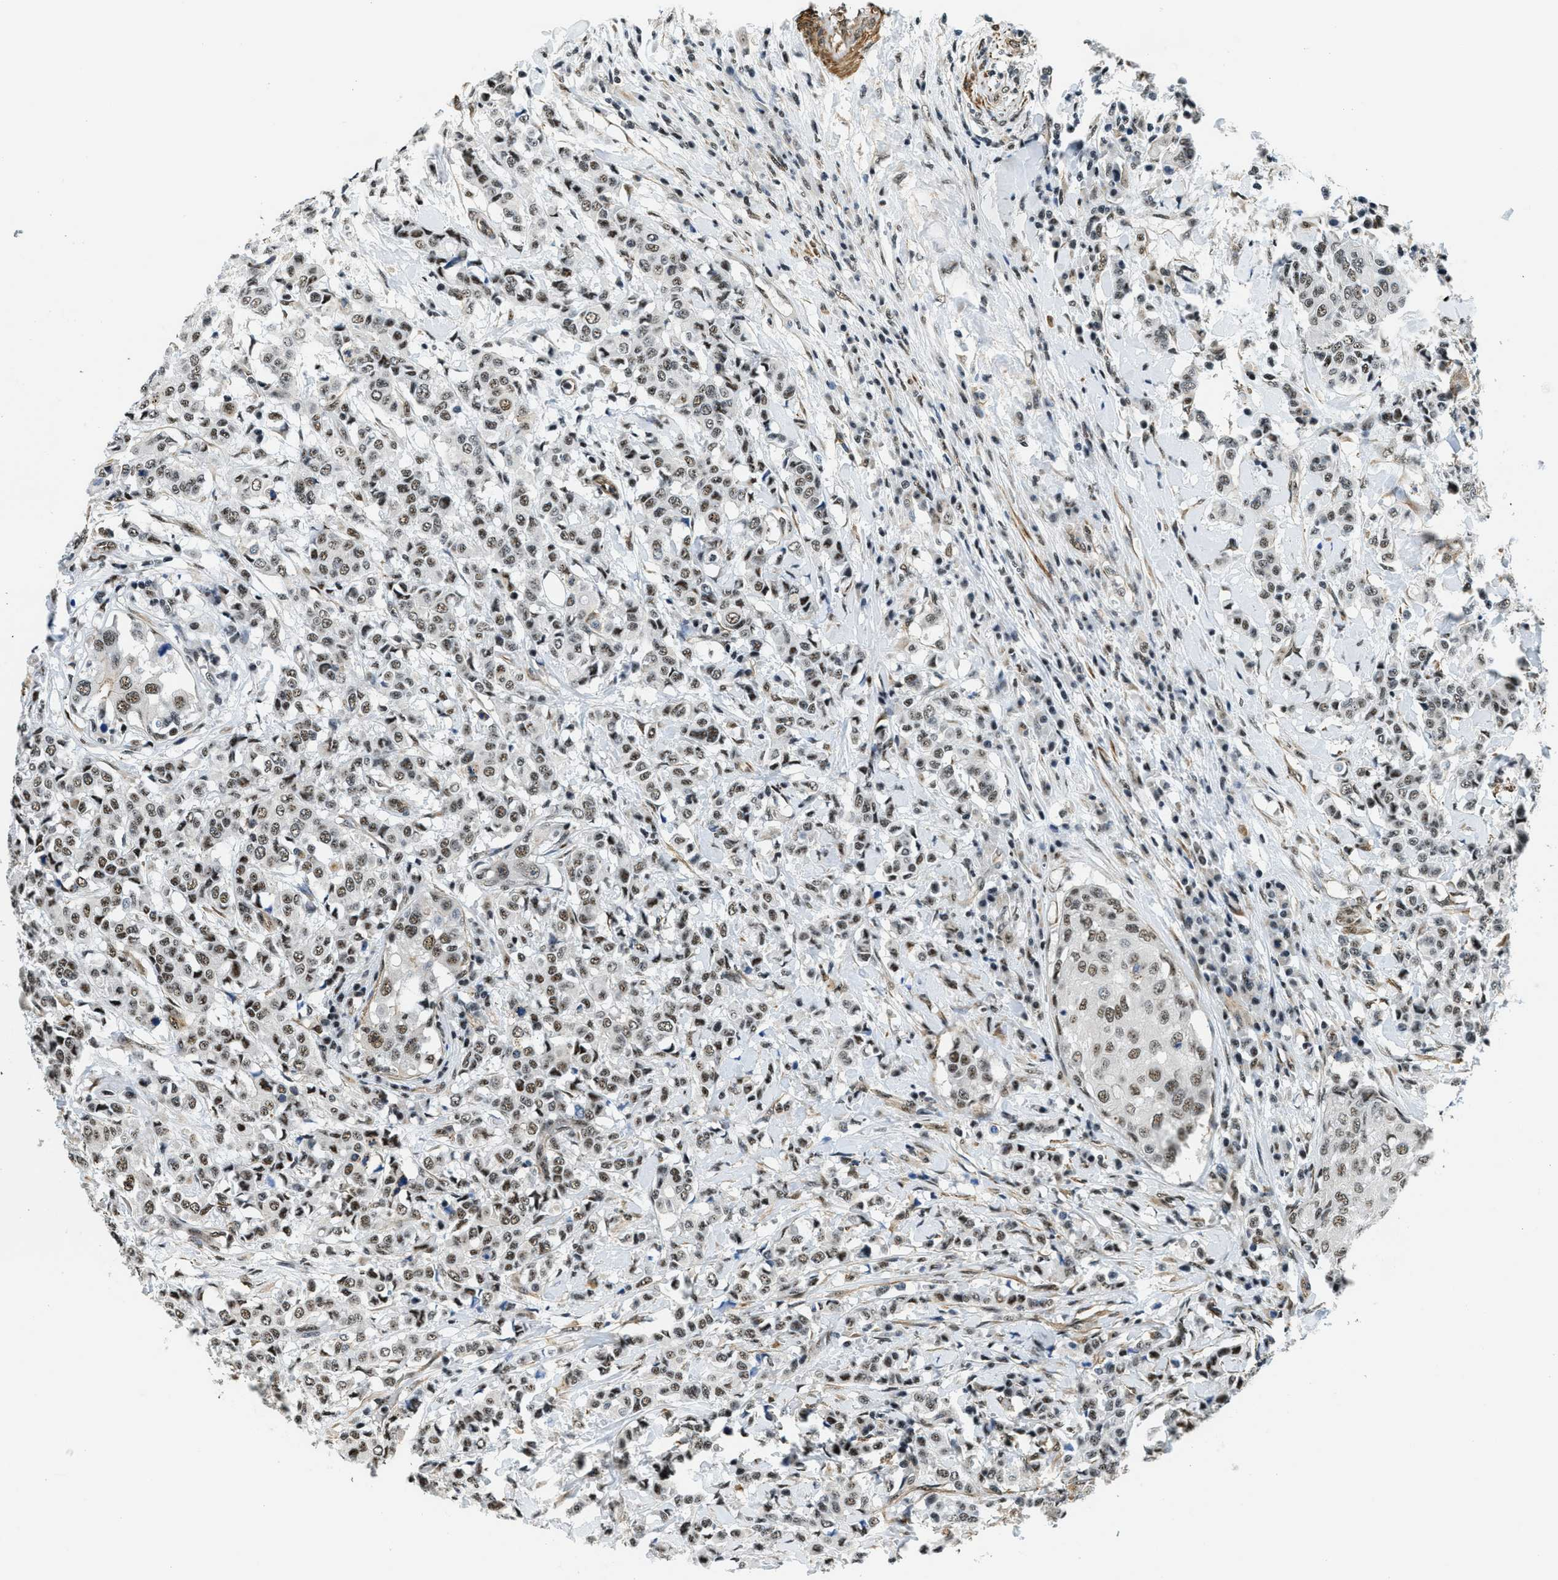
{"staining": {"intensity": "moderate", "quantity": ">75%", "location": "nuclear"}, "tissue": "breast cancer", "cell_type": "Tumor cells", "image_type": "cancer", "snomed": [{"axis": "morphology", "description": "Duct carcinoma"}, {"axis": "topography", "description": "Breast"}], "caption": "DAB immunohistochemical staining of human invasive ductal carcinoma (breast) demonstrates moderate nuclear protein positivity in about >75% of tumor cells. (DAB (3,3'-diaminobenzidine) IHC, brown staining for protein, blue staining for nuclei).", "gene": "CFAP36", "patient": {"sex": "female", "age": 27}}